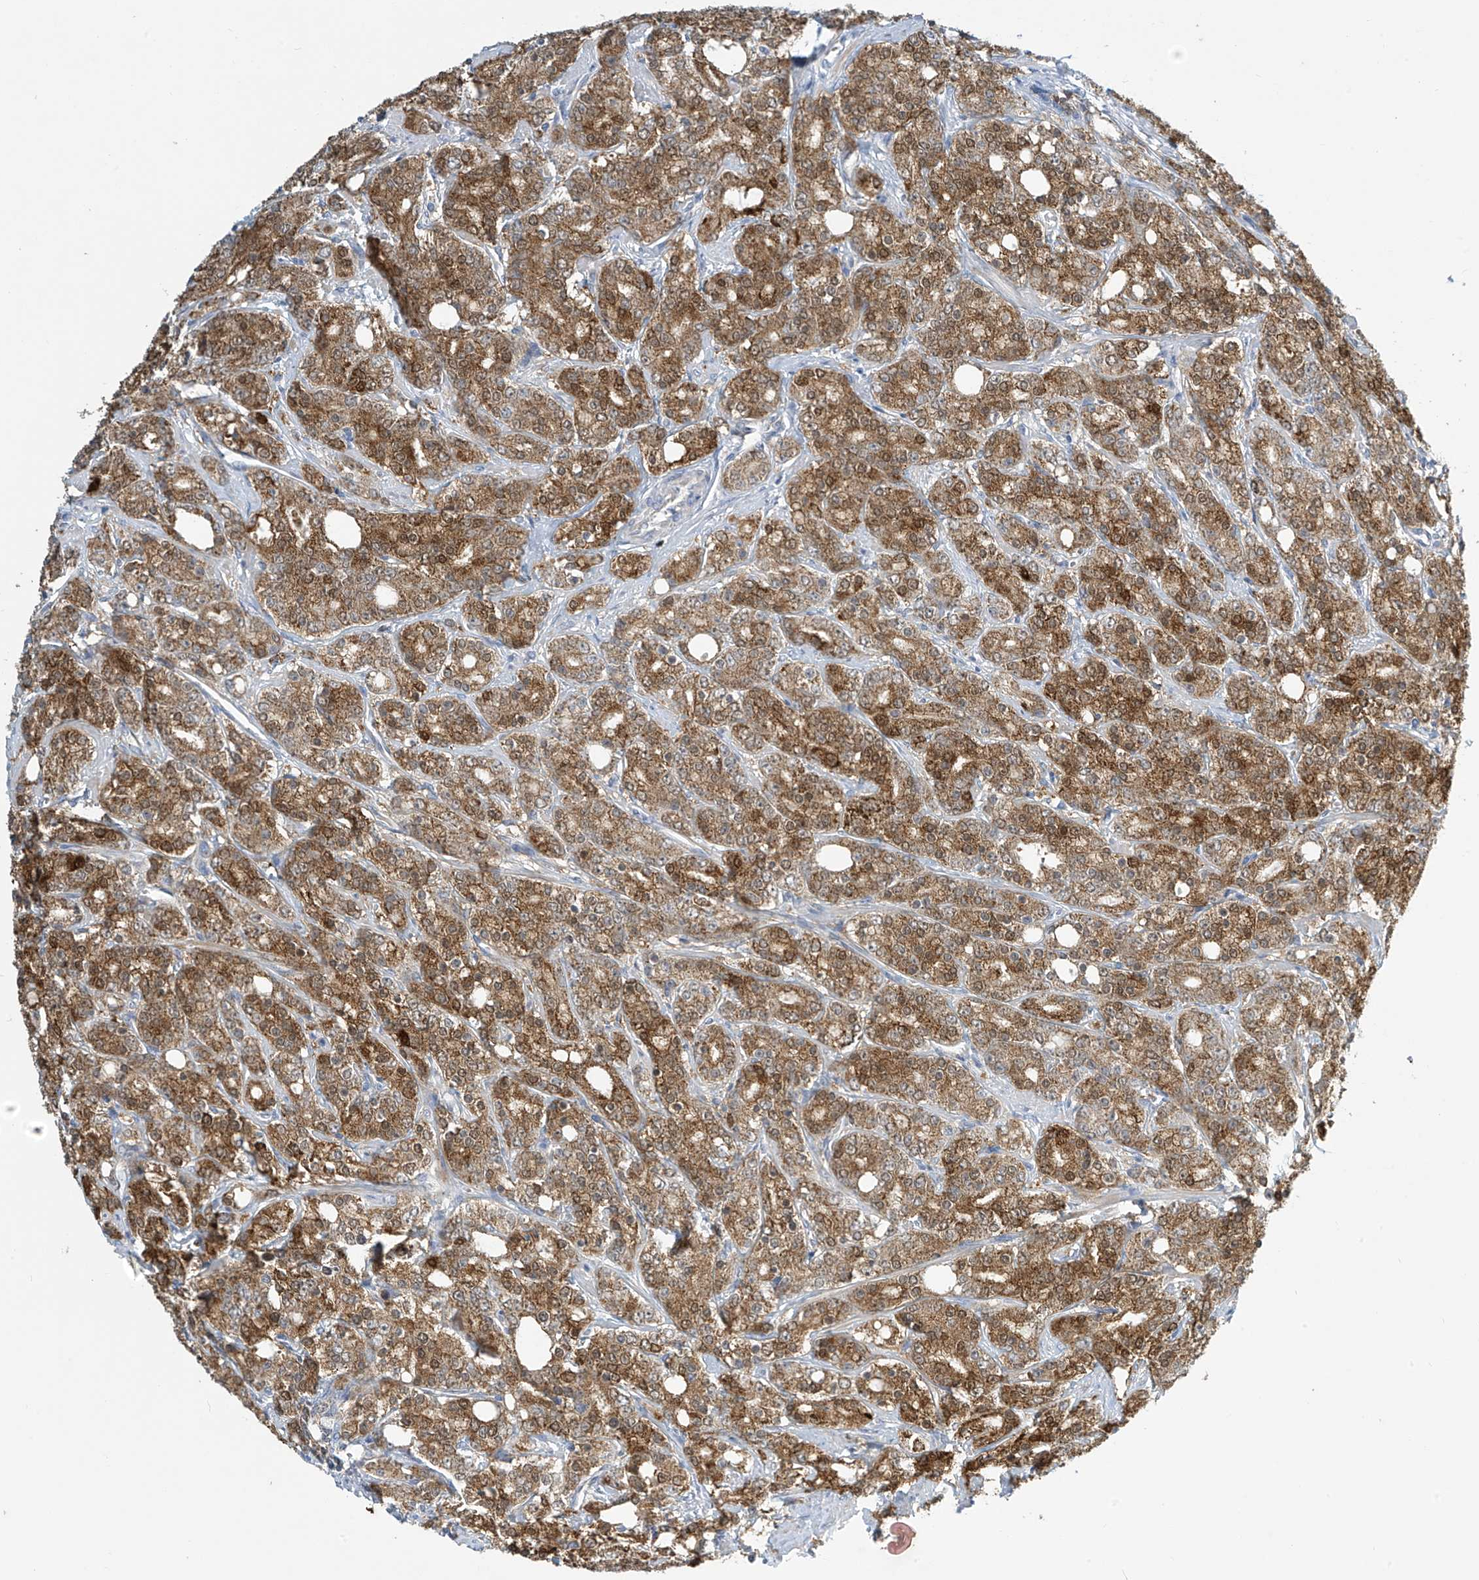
{"staining": {"intensity": "moderate", "quantity": ">75%", "location": "cytoplasmic/membranous"}, "tissue": "prostate cancer", "cell_type": "Tumor cells", "image_type": "cancer", "snomed": [{"axis": "morphology", "description": "Adenocarcinoma, High grade"}, {"axis": "topography", "description": "Prostate"}], "caption": "Immunohistochemical staining of prostate cancer shows medium levels of moderate cytoplasmic/membranous protein positivity in approximately >75% of tumor cells. Using DAB (3,3'-diaminobenzidine) (brown) and hematoxylin (blue) stains, captured at high magnification using brightfield microscopy.", "gene": "IBA57", "patient": {"sex": "male", "age": 62}}